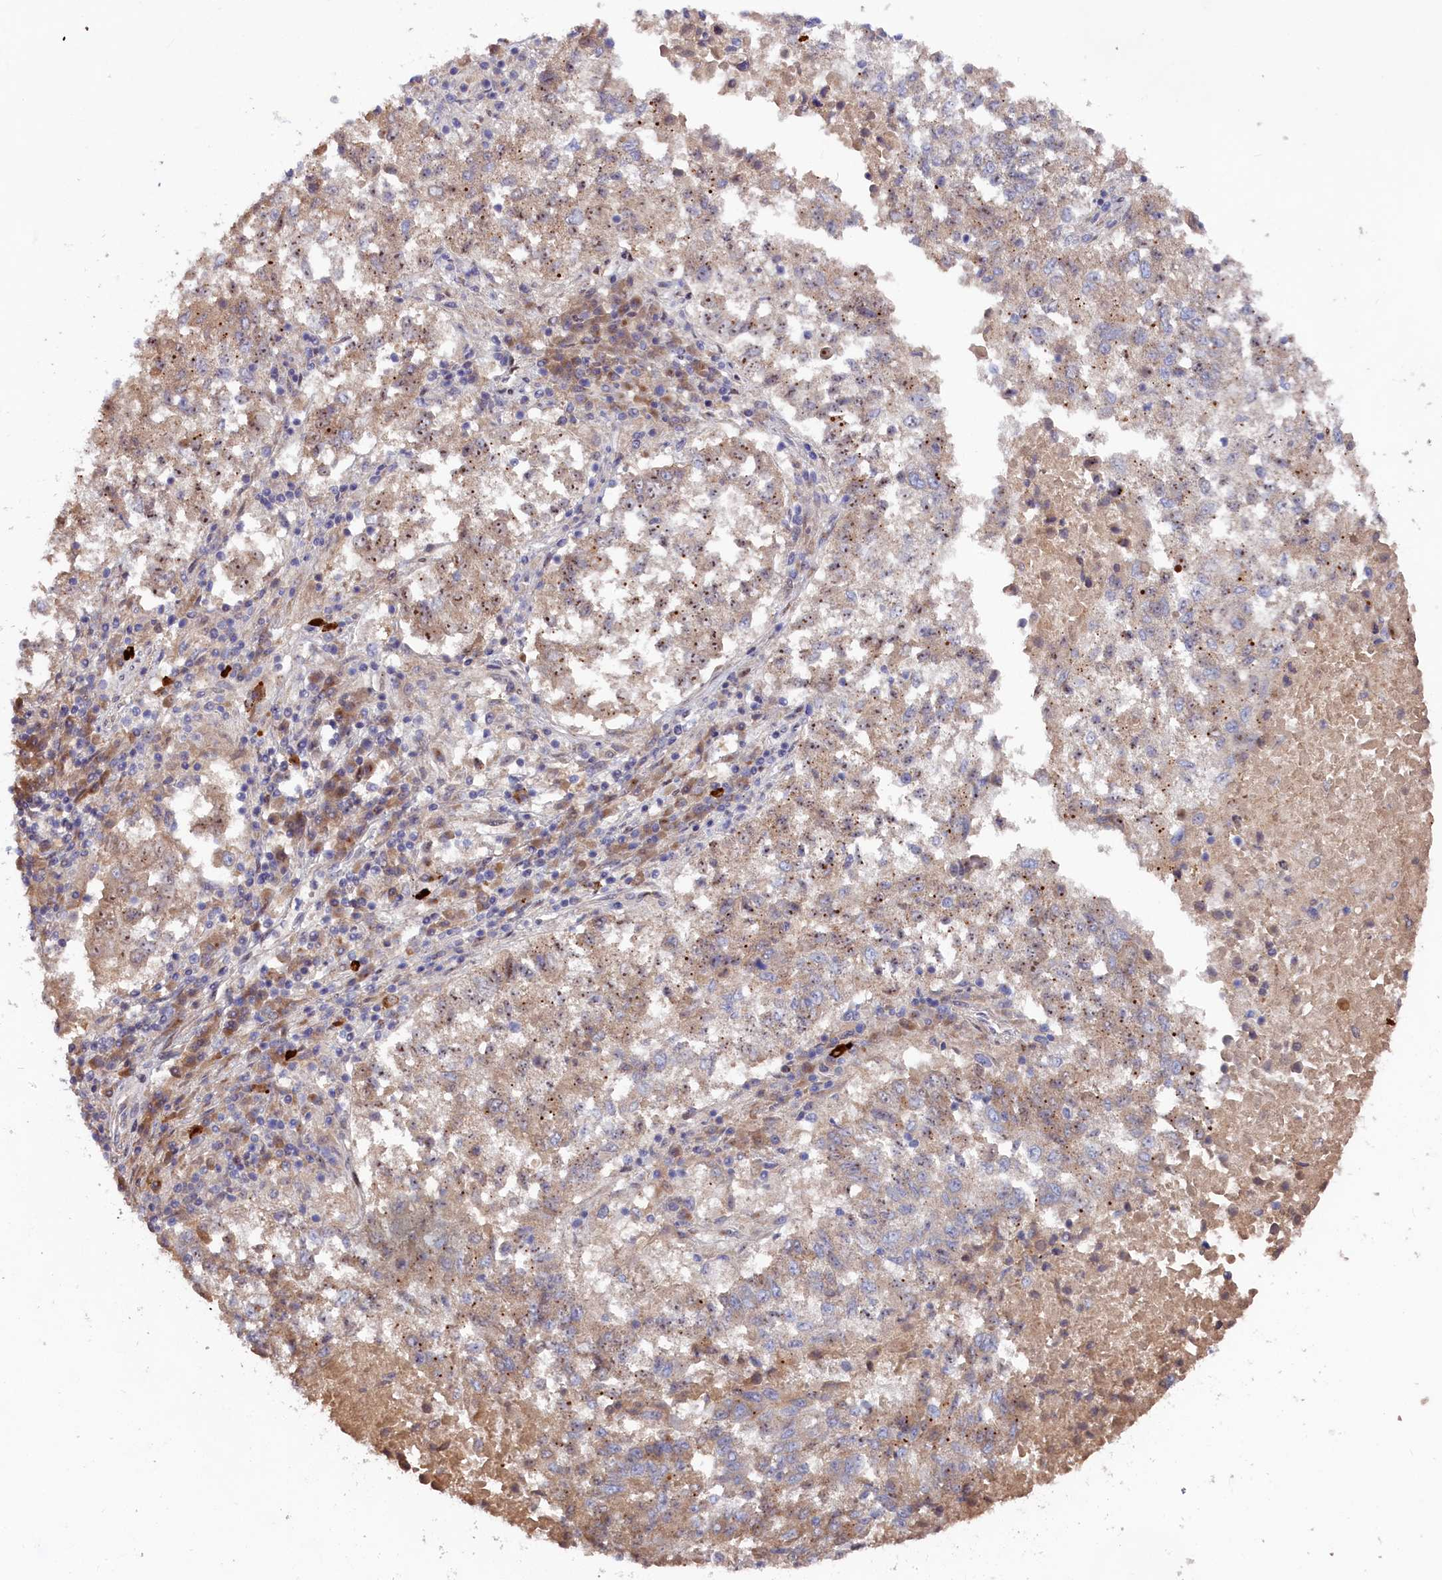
{"staining": {"intensity": "weak", "quantity": "25%-75%", "location": "cytoplasmic/membranous"}, "tissue": "lung cancer", "cell_type": "Tumor cells", "image_type": "cancer", "snomed": [{"axis": "morphology", "description": "Squamous cell carcinoma, NOS"}, {"axis": "topography", "description": "Lung"}], "caption": "The micrograph reveals immunohistochemical staining of squamous cell carcinoma (lung). There is weak cytoplasmic/membranous positivity is appreciated in about 25%-75% of tumor cells. The staining was performed using DAB to visualize the protein expression in brown, while the nuclei were stained in blue with hematoxylin (Magnification: 20x).", "gene": "CHST12", "patient": {"sex": "male", "age": 73}}